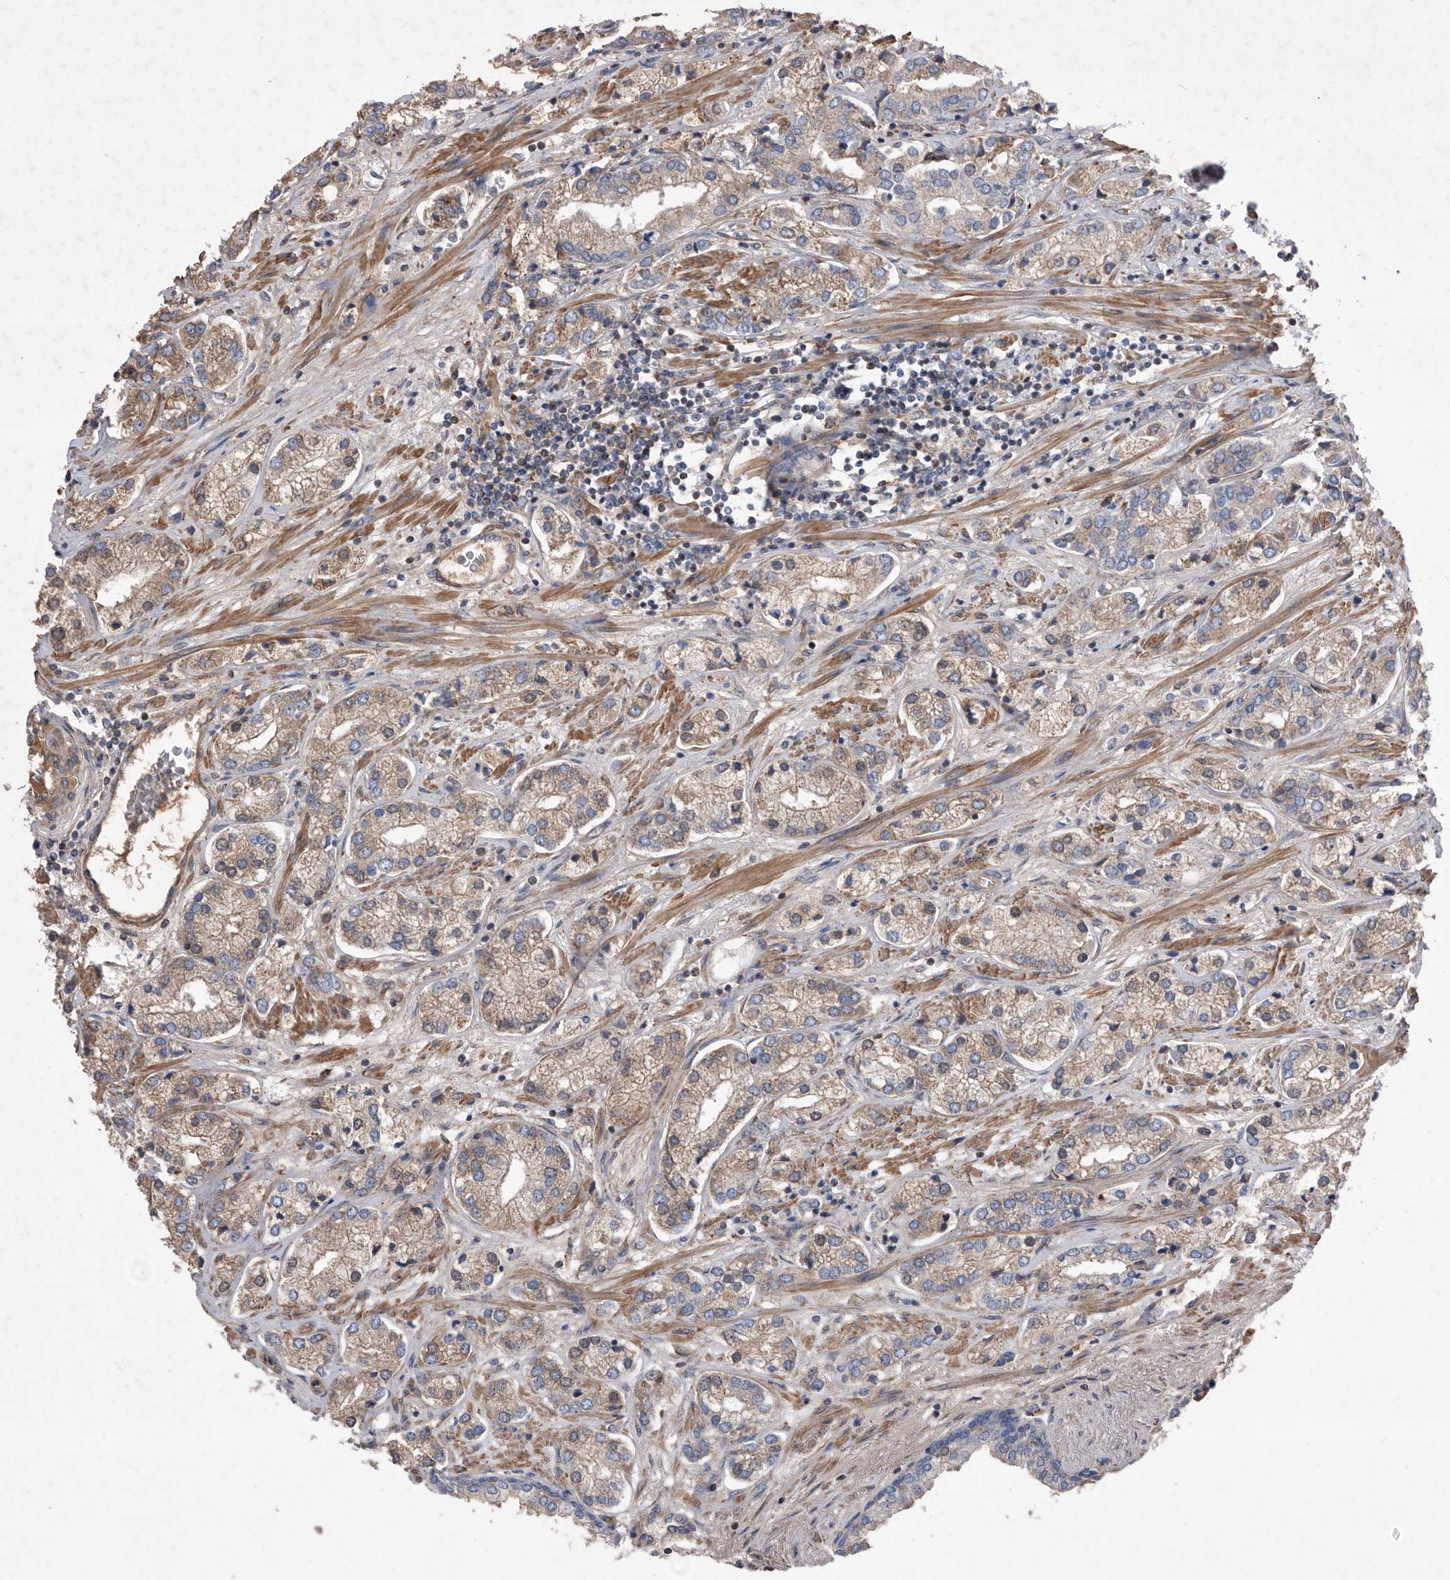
{"staining": {"intensity": "weak", "quantity": ">75%", "location": "cytoplasmic/membranous"}, "tissue": "prostate cancer", "cell_type": "Tumor cells", "image_type": "cancer", "snomed": [{"axis": "morphology", "description": "Adenocarcinoma, High grade"}, {"axis": "topography", "description": "Prostate"}], "caption": "This is a micrograph of immunohistochemistry staining of prostate cancer (adenocarcinoma (high-grade)), which shows weak positivity in the cytoplasmic/membranous of tumor cells.", "gene": "ATP13A3", "patient": {"sex": "male", "age": 66}}